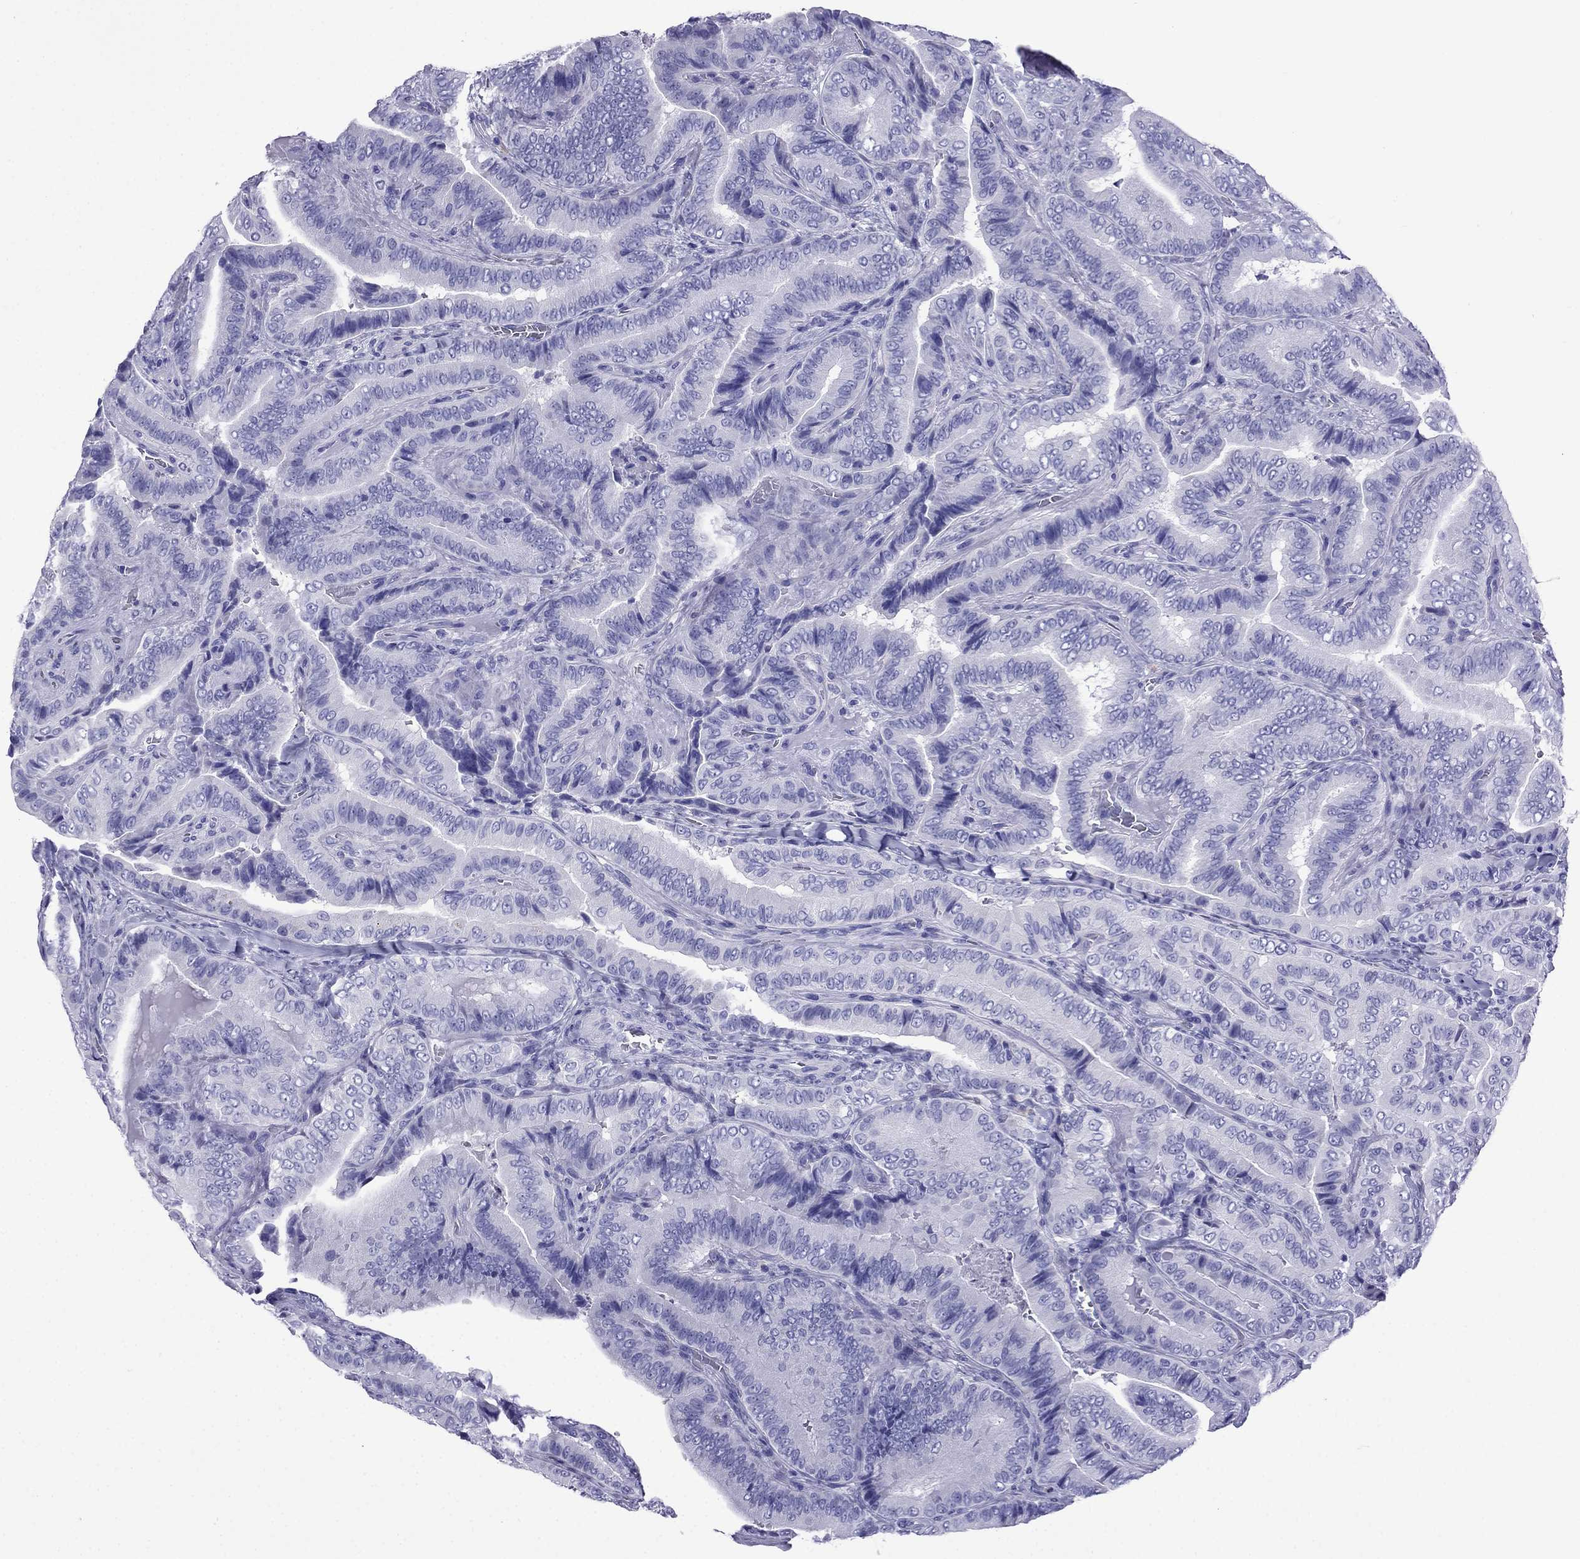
{"staining": {"intensity": "negative", "quantity": "none", "location": "none"}, "tissue": "thyroid cancer", "cell_type": "Tumor cells", "image_type": "cancer", "snomed": [{"axis": "morphology", "description": "Papillary adenocarcinoma, NOS"}, {"axis": "topography", "description": "Thyroid gland"}], "caption": "Immunohistochemistry (IHC) of human thyroid cancer (papillary adenocarcinoma) shows no staining in tumor cells. The staining is performed using DAB (3,3'-diaminobenzidine) brown chromogen with nuclei counter-stained in using hematoxylin.", "gene": "ARR3", "patient": {"sex": "male", "age": 61}}